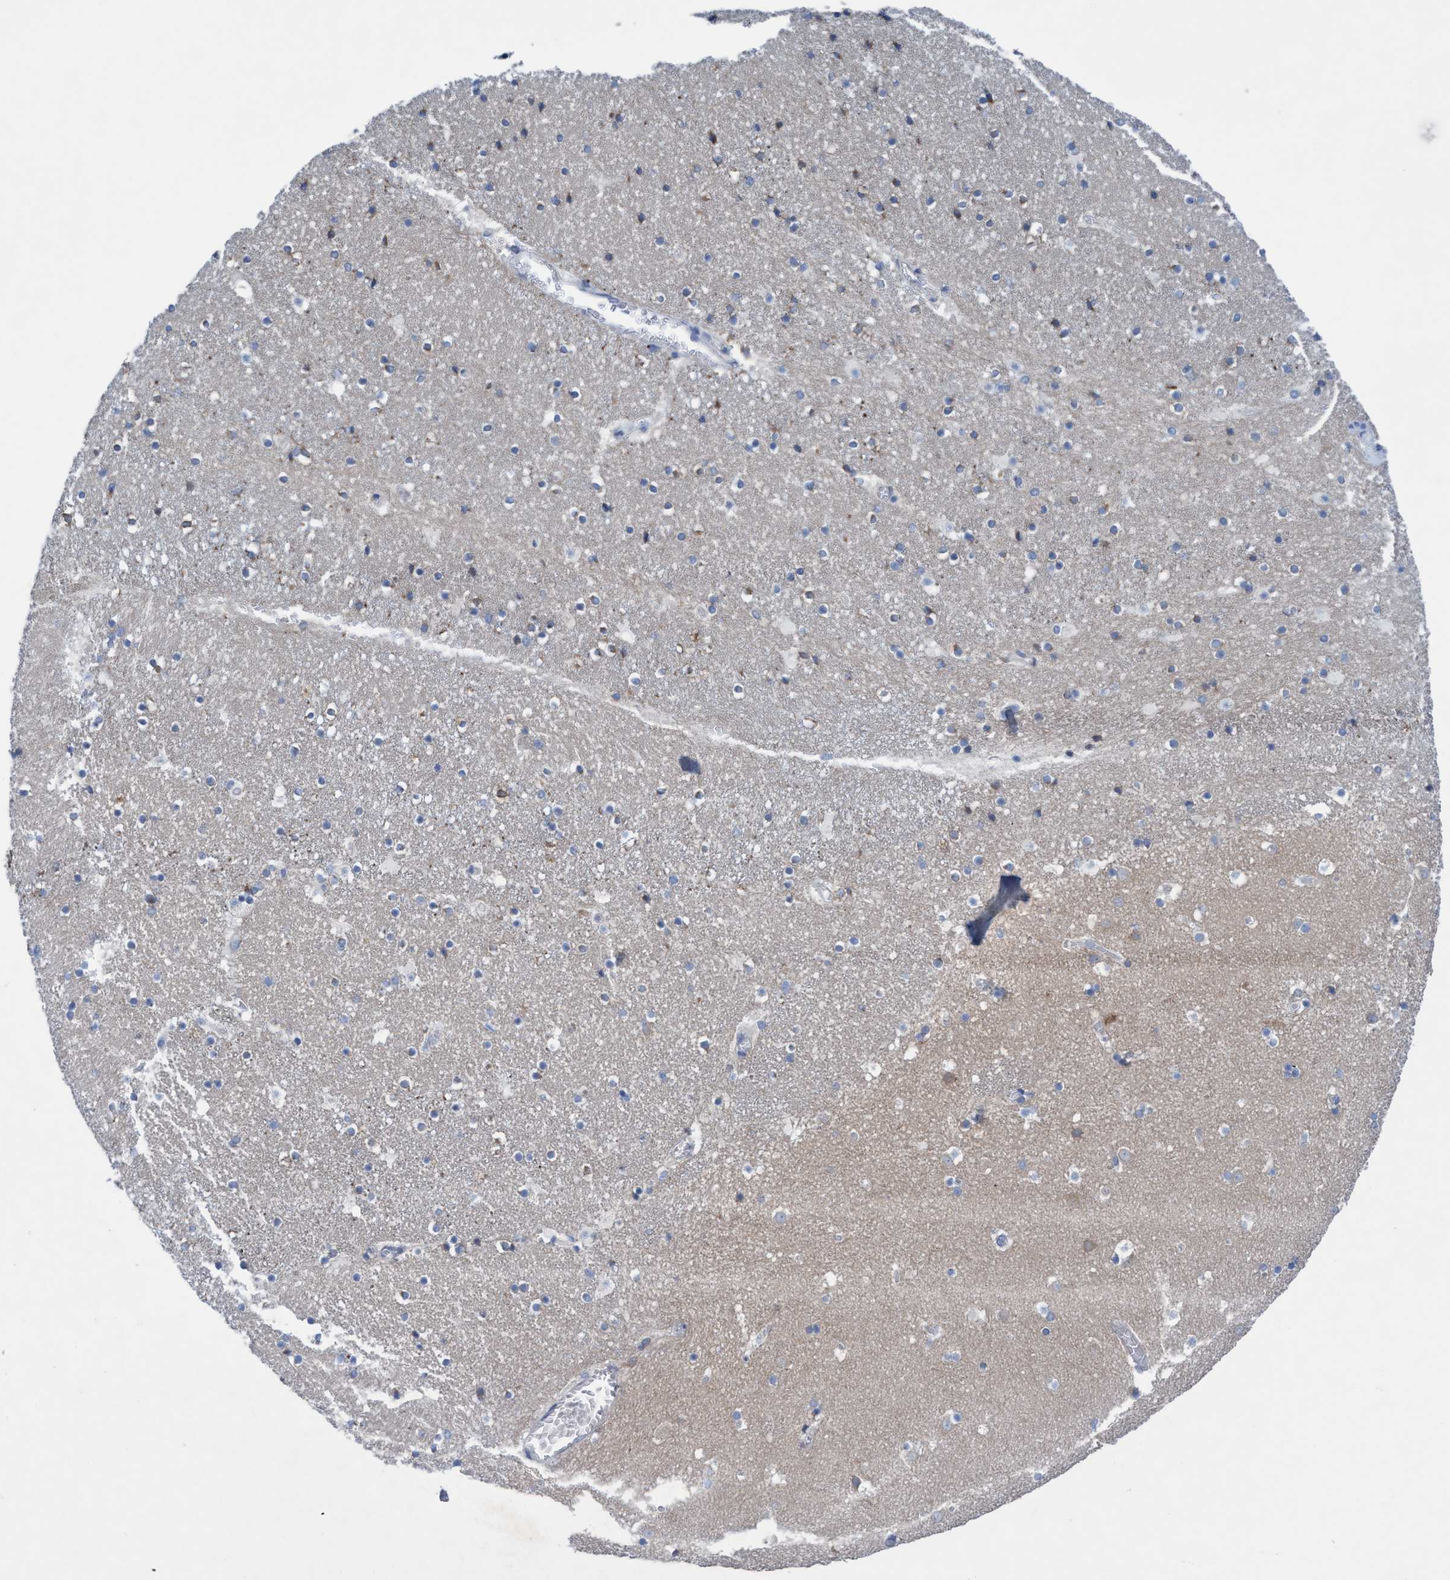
{"staining": {"intensity": "moderate", "quantity": "<25%", "location": "cytoplasmic/membranous"}, "tissue": "caudate", "cell_type": "Glial cells", "image_type": "normal", "snomed": [{"axis": "morphology", "description": "Normal tissue, NOS"}, {"axis": "topography", "description": "Lateral ventricle wall"}], "caption": "A high-resolution micrograph shows IHC staining of benign caudate, which exhibits moderate cytoplasmic/membranous positivity in about <25% of glial cells.", "gene": "RSAD1", "patient": {"sex": "male", "age": 45}}